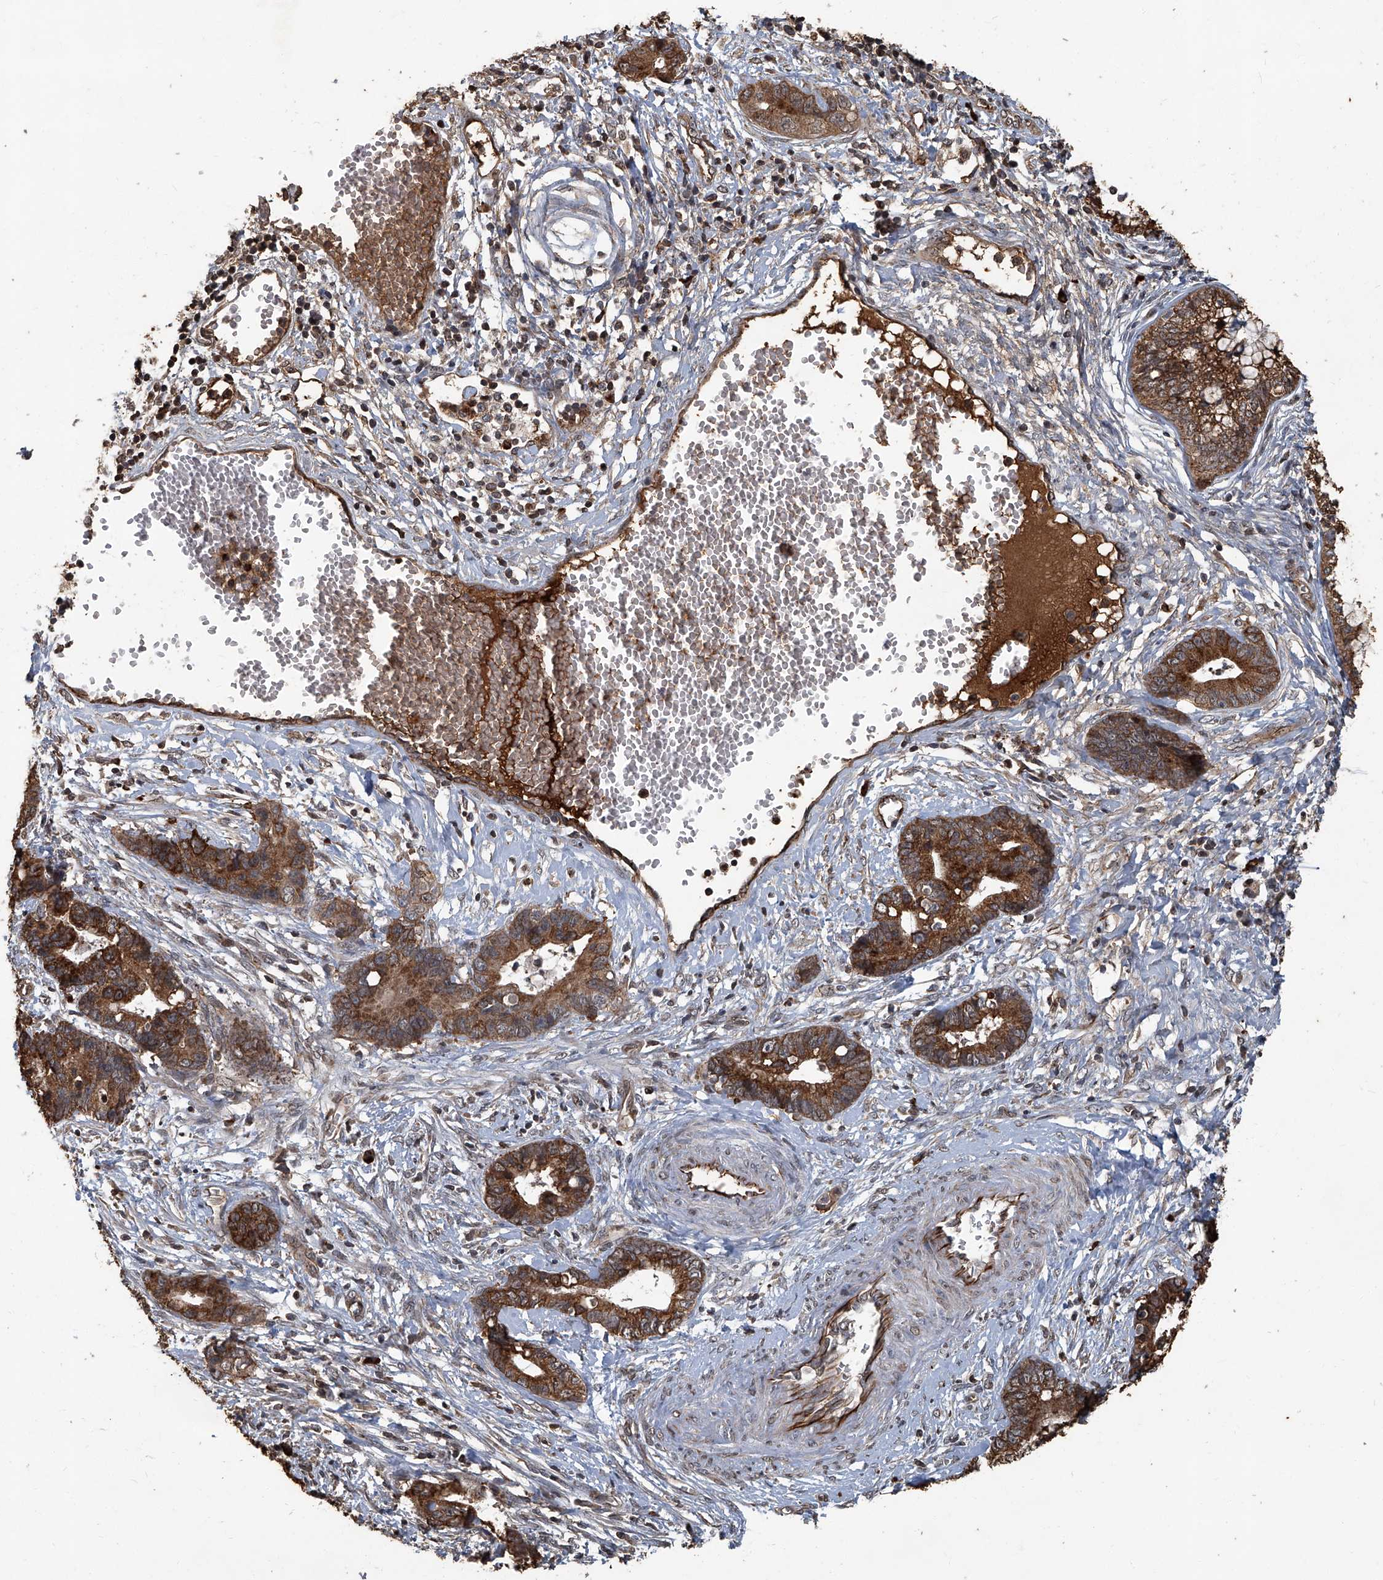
{"staining": {"intensity": "strong", "quantity": ">75%", "location": "cytoplasmic/membranous"}, "tissue": "cervical cancer", "cell_type": "Tumor cells", "image_type": "cancer", "snomed": [{"axis": "morphology", "description": "Adenocarcinoma, NOS"}, {"axis": "topography", "description": "Cervix"}], "caption": "Adenocarcinoma (cervical) tissue exhibits strong cytoplasmic/membranous staining in approximately >75% of tumor cells", "gene": "GPR132", "patient": {"sex": "female", "age": 44}}